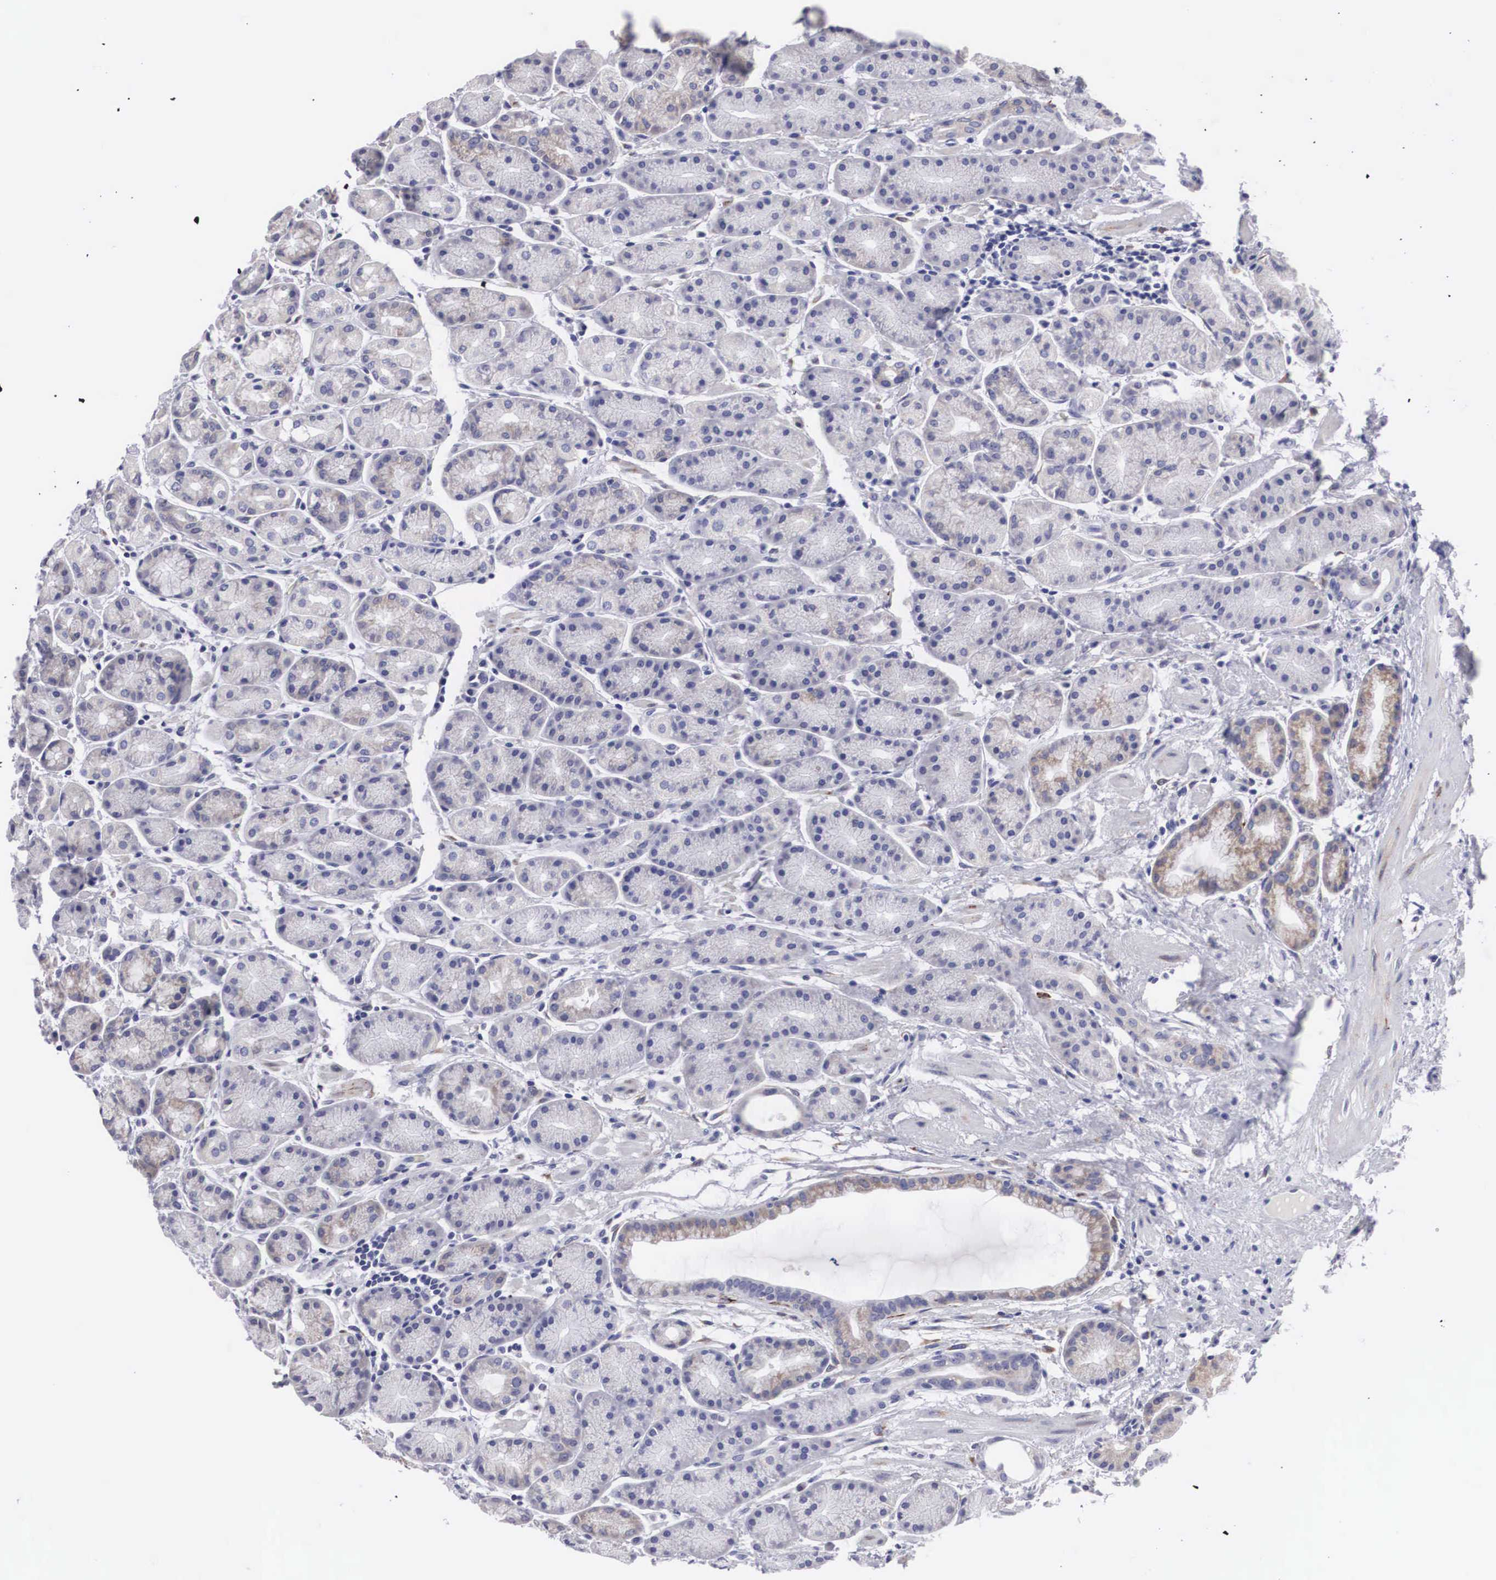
{"staining": {"intensity": "weak", "quantity": "<25%", "location": "cytoplasmic/membranous"}, "tissue": "stomach", "cell_type": "Glandular cells", "image_type": "normal", "snomed": [{"axis": "morphology", "description": "Normal tissue, NOS"}, {"axis": "topography", "description": "Stomach, upper"}], "caption": "DAB (3,3'-diaminobenzidine) immunohistochemical staining of normal human stomach reveals no significant staining in glandular cells.", "gene": "ARMCX3", "patient": {"sex": "male", "age": 72}}